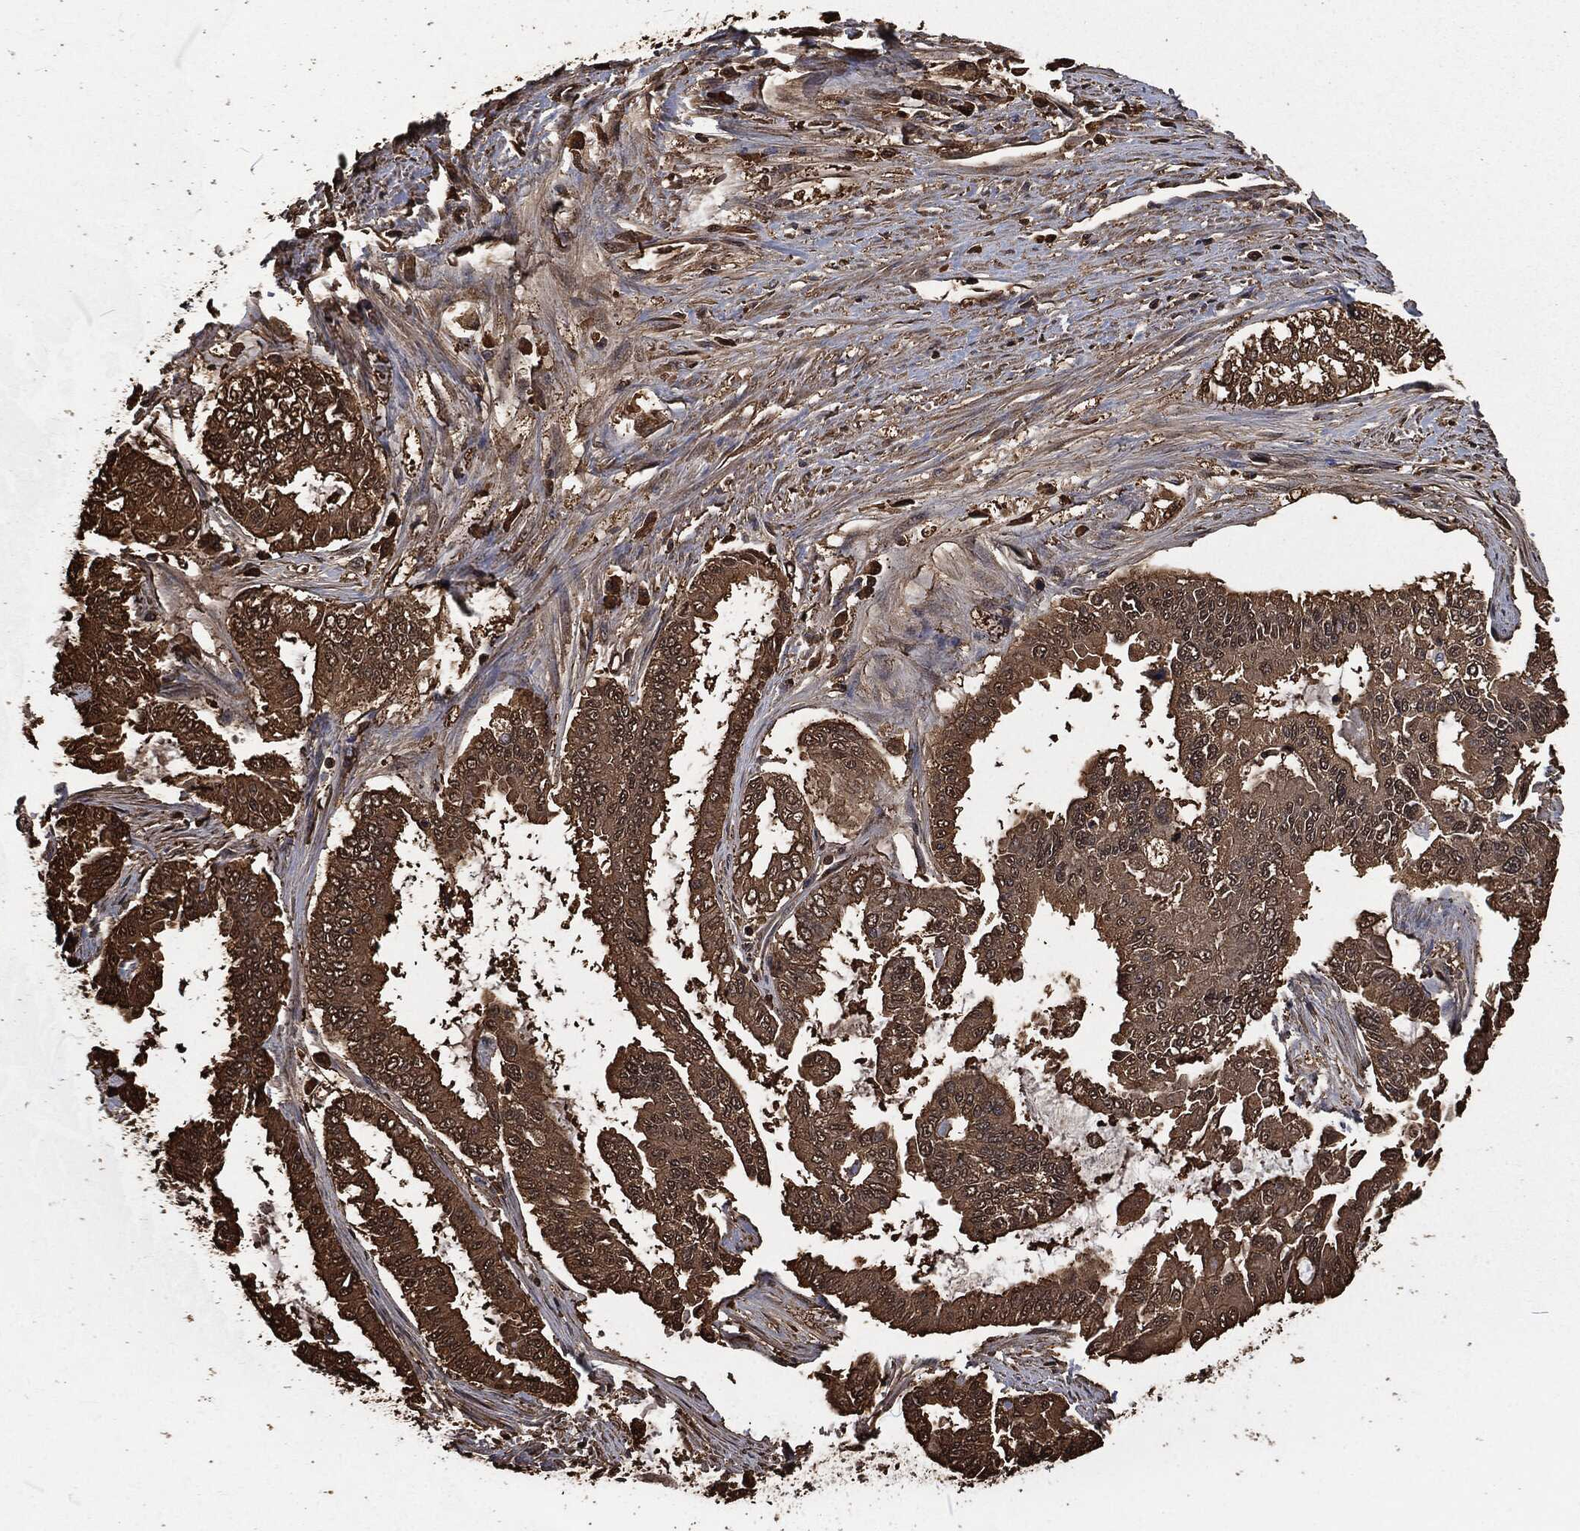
{"staining": {"intensity": "moderate", "quantity": ">75%", "location": "cytoplasmic/membranous"}, "tissue": "endometrial cancer", "cell_type": "Tumor cells", "image_type": "cancer", "snomed": [{"axis": "morphology", "description": "Adenocarcinoma, NOS"}, {"axis": "topography", "description": "Uterus"}], "caption": "Moderate cytoplasmic/membranous protein expression is present in about >75% of tumor cells in endometrial cancer. (Stains: DAB in brown, nuclei in blue, Microscopy: brightfield microscopy at high magnification).", "gene": "PRDX4", "patient": {"sex": "female", "age": 59}}